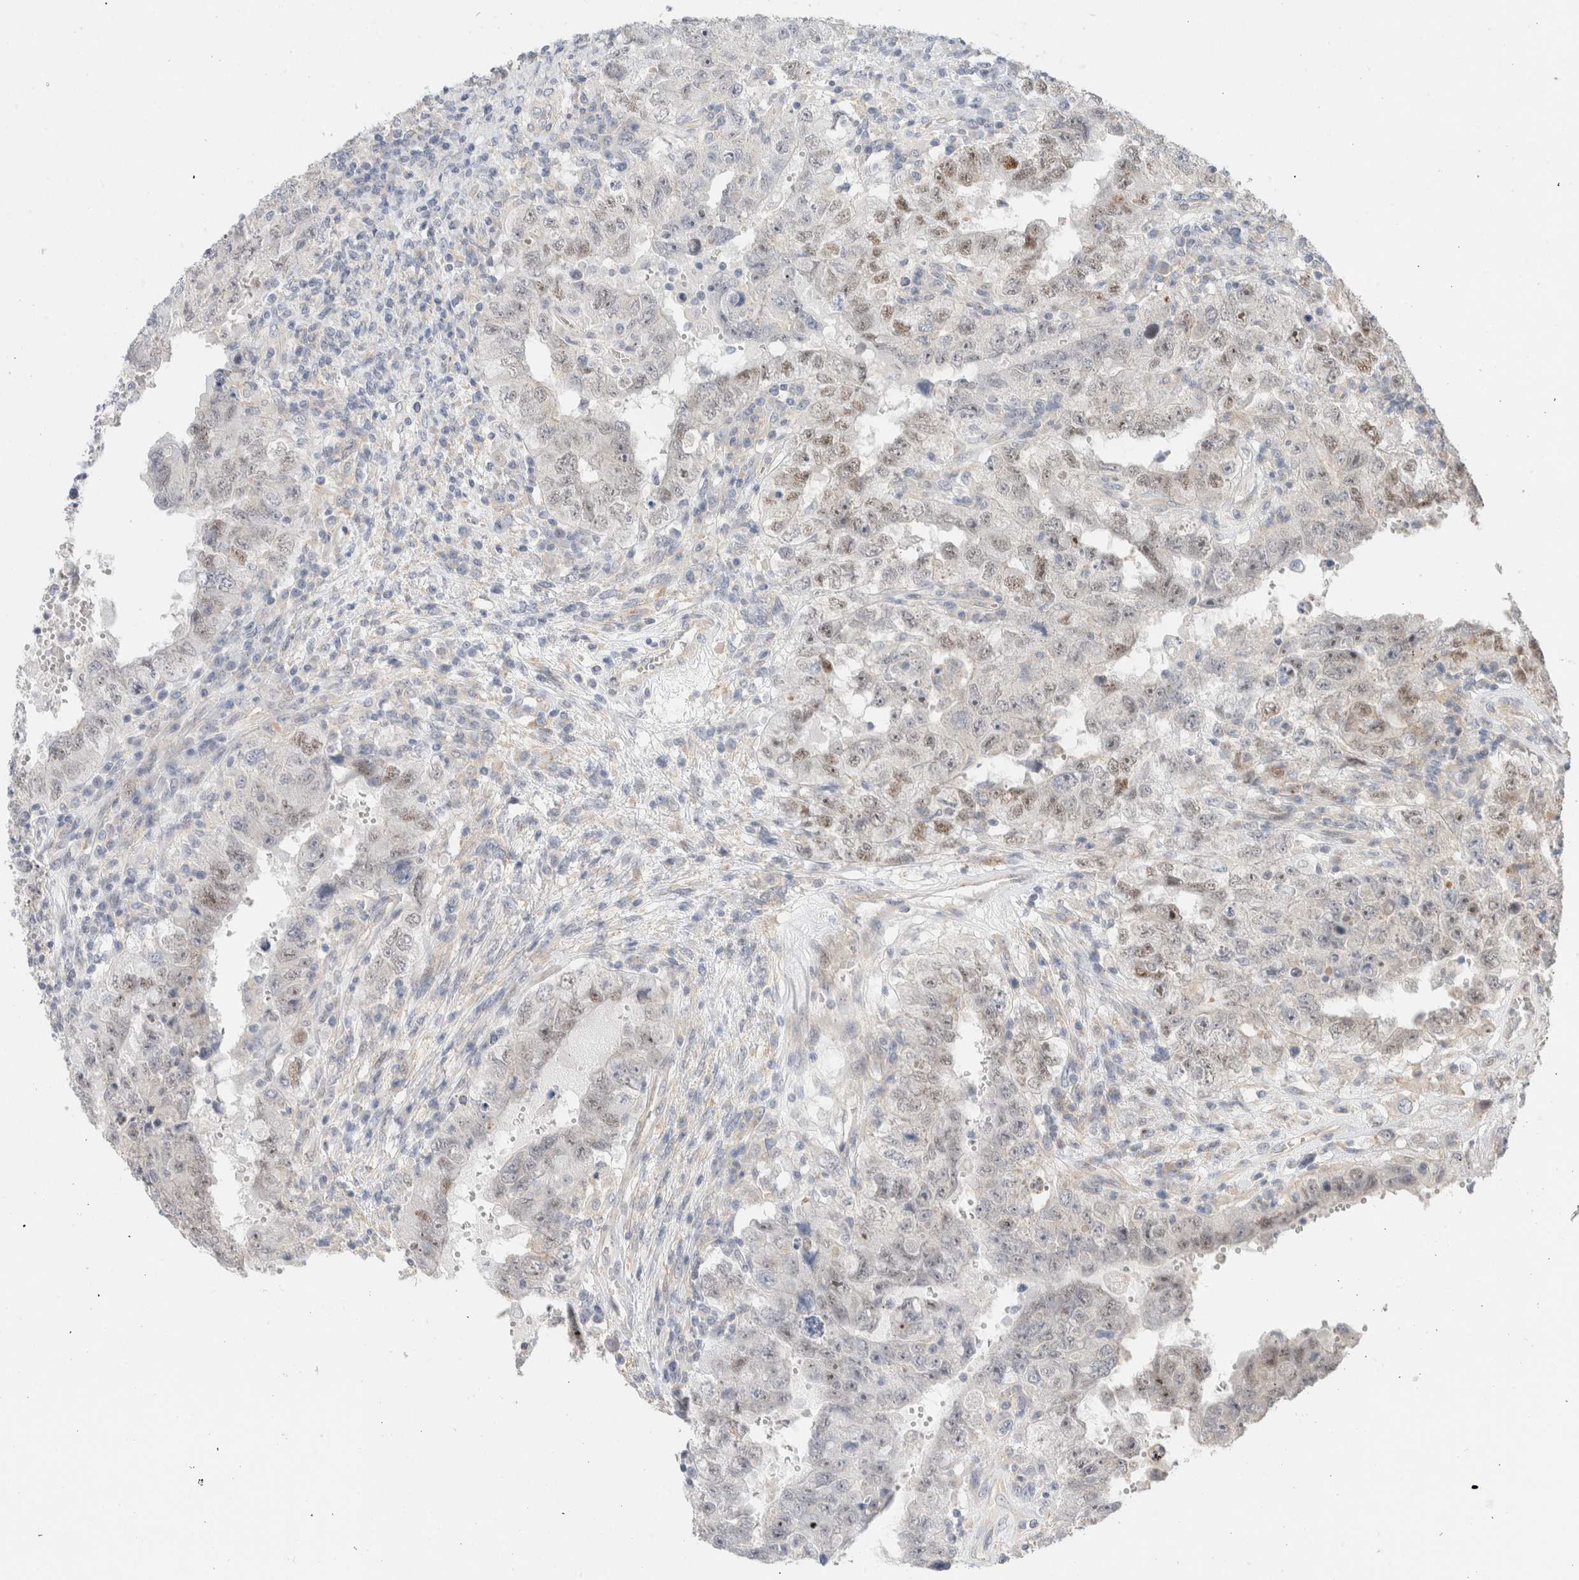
{"staining": {"intensity": "weak", "quantity": "<25%", "location": "nuclear"}, "tissue": "testis cancer", "cell_type": "Tumor cells", "image_type": "cancer", "snomed": [{"axis": "morphology", "description": "Carcinoma, Embryonal, NOS"}, {"axis": "topography", "description": "Testis"}], "caption": "DAB (3,3'-diaminobenzidine) immunohistochemical staining of human embryonal carcinoma (testis) exhibits no significant positivity in tumor cells.", "gene": "ID3", "patient": {"sex": "male", "age": 26}}